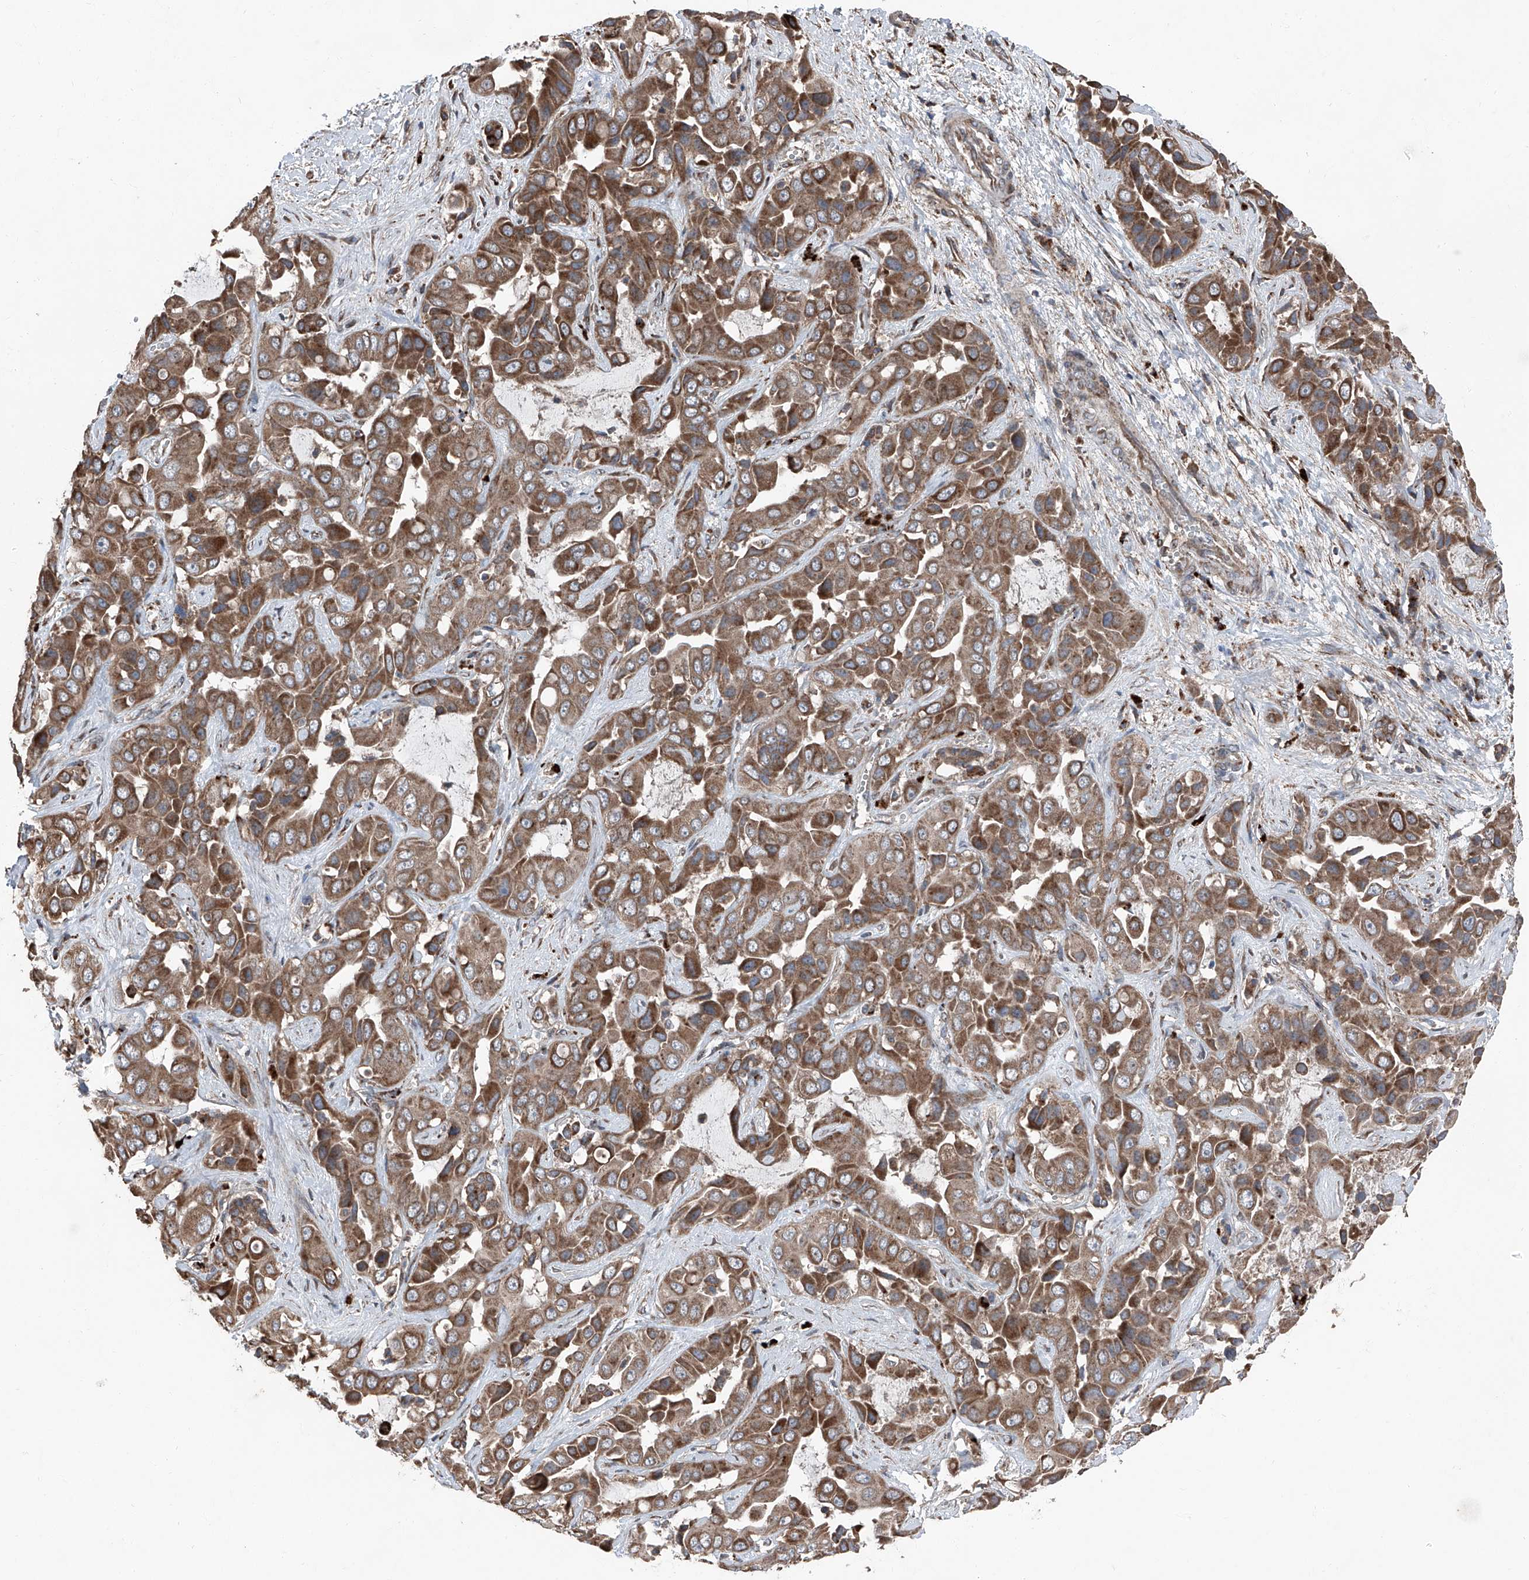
{"staining": {"intensity": "moderate", "quantity": ">75%", "location": "cytoplasmic/membranous"}, "tissue": "liver cancer", "cell_type": "Tumor cells", "image_type": "cancer", "snomed": [{"axis": "morphology", "description": "Cholangiocarcinoma"}, {"axis": "topography", "description": "Liver"}], "caption": "High-power microscopy captured an immunohistochemistry histopathology image of liver cholangiocarcinoma, revealing moderate cytoplasmic/membranous expression in approximately >75% of tumor cells.", "gene": "LIMK1", "patient": {"sex": "female", "age": 52}}